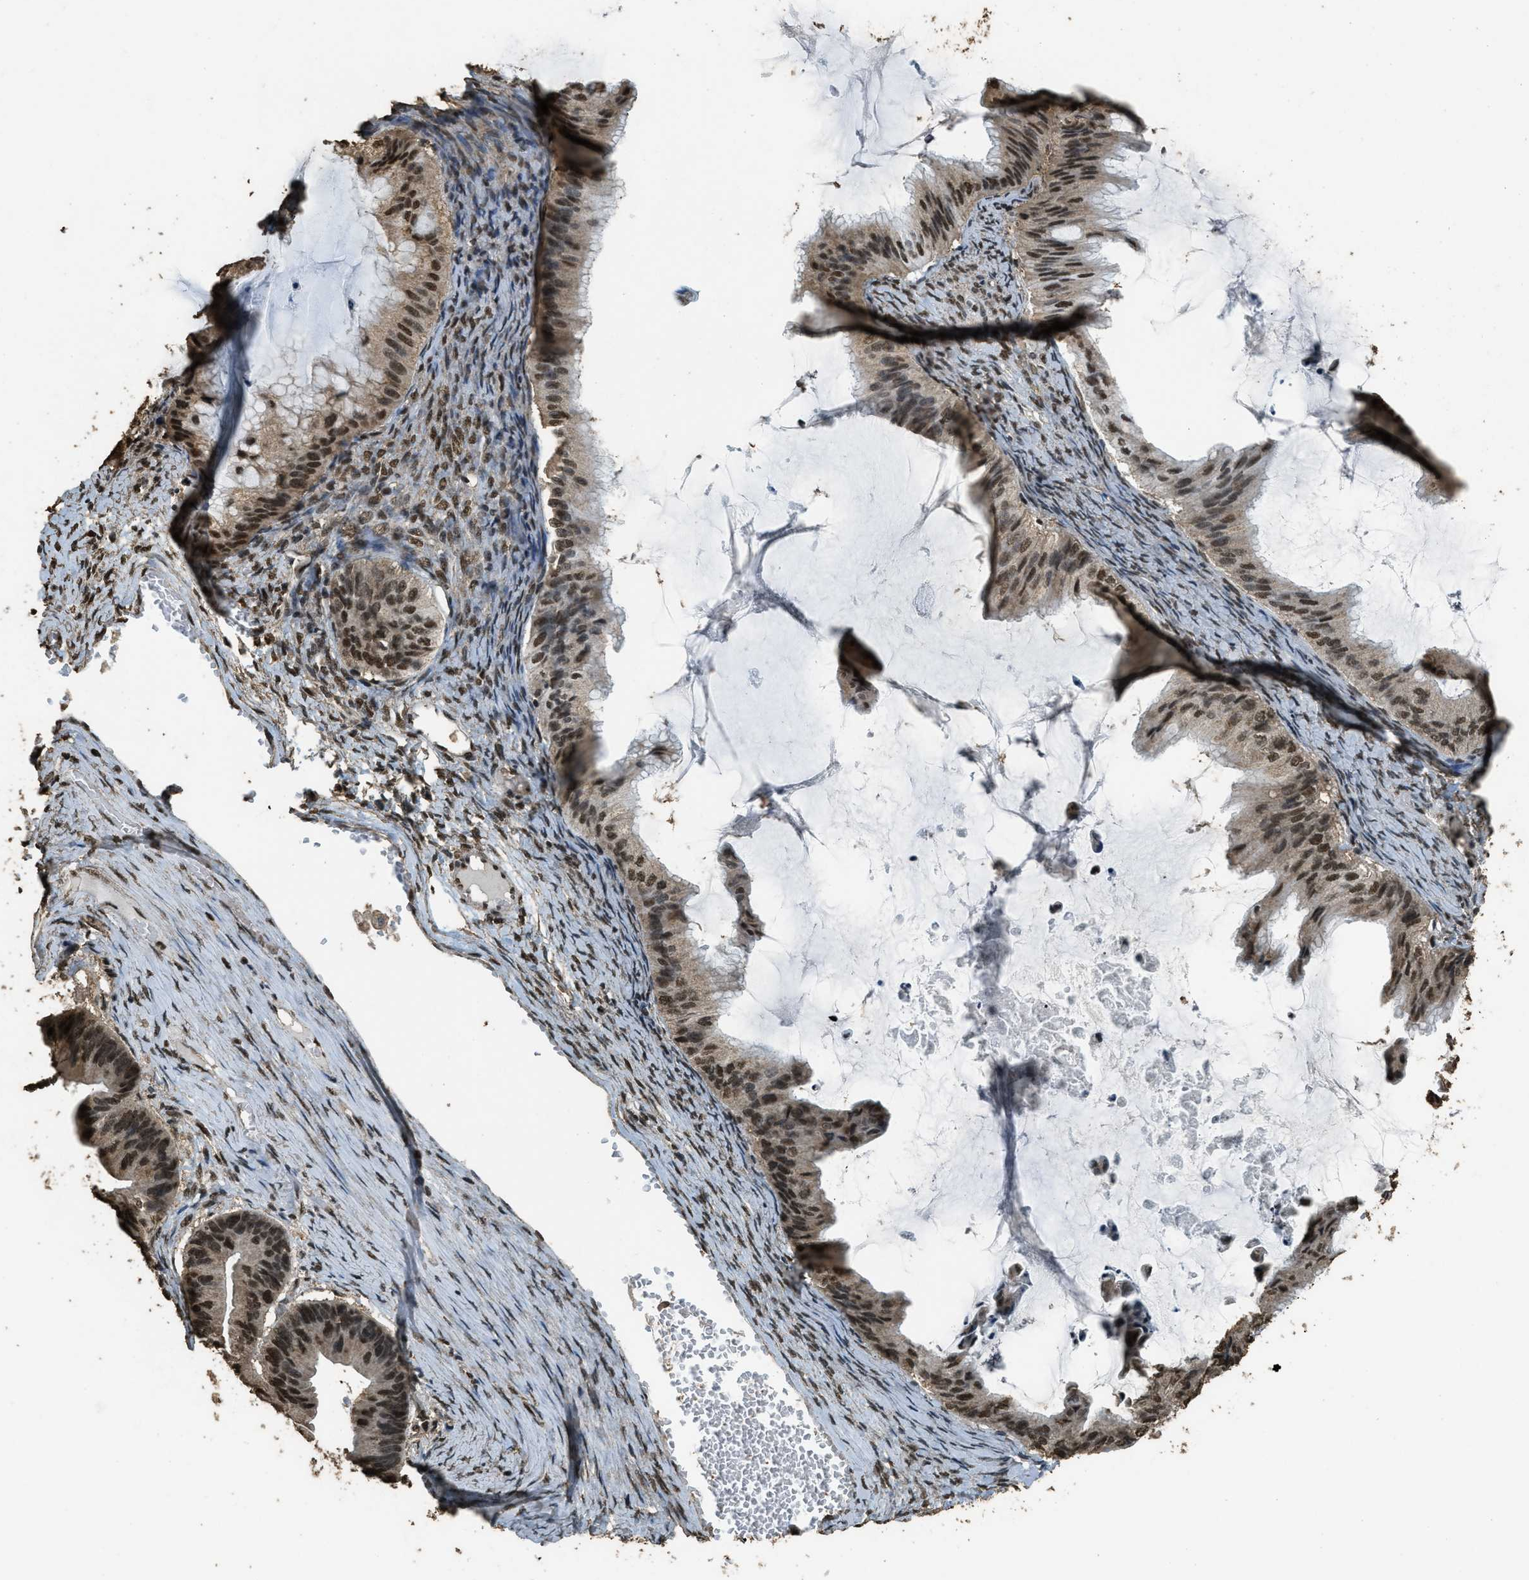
{"staining": {"intensity": "moderate", "quantity": ">75%", "location": "nuclear"}, "tissue": "ovarian cancer", "cell_type": "Tumor cells", "image_type": "cancer", "snomed": [{"axis": "morphology", "description": "Cystadenocarcinoma, mucinous, NOS"}, {"axis": "topography", "description": "Ovary"}], "caption": "Protein analysis of ovarian cancer tissue shows moderate nuclear expression in about >75% of tumor cells. The protein is shown in brown color, while the nuclei are stained blue.", "gene": "MYB", "patient": {"sex": "female", "age": 61}}